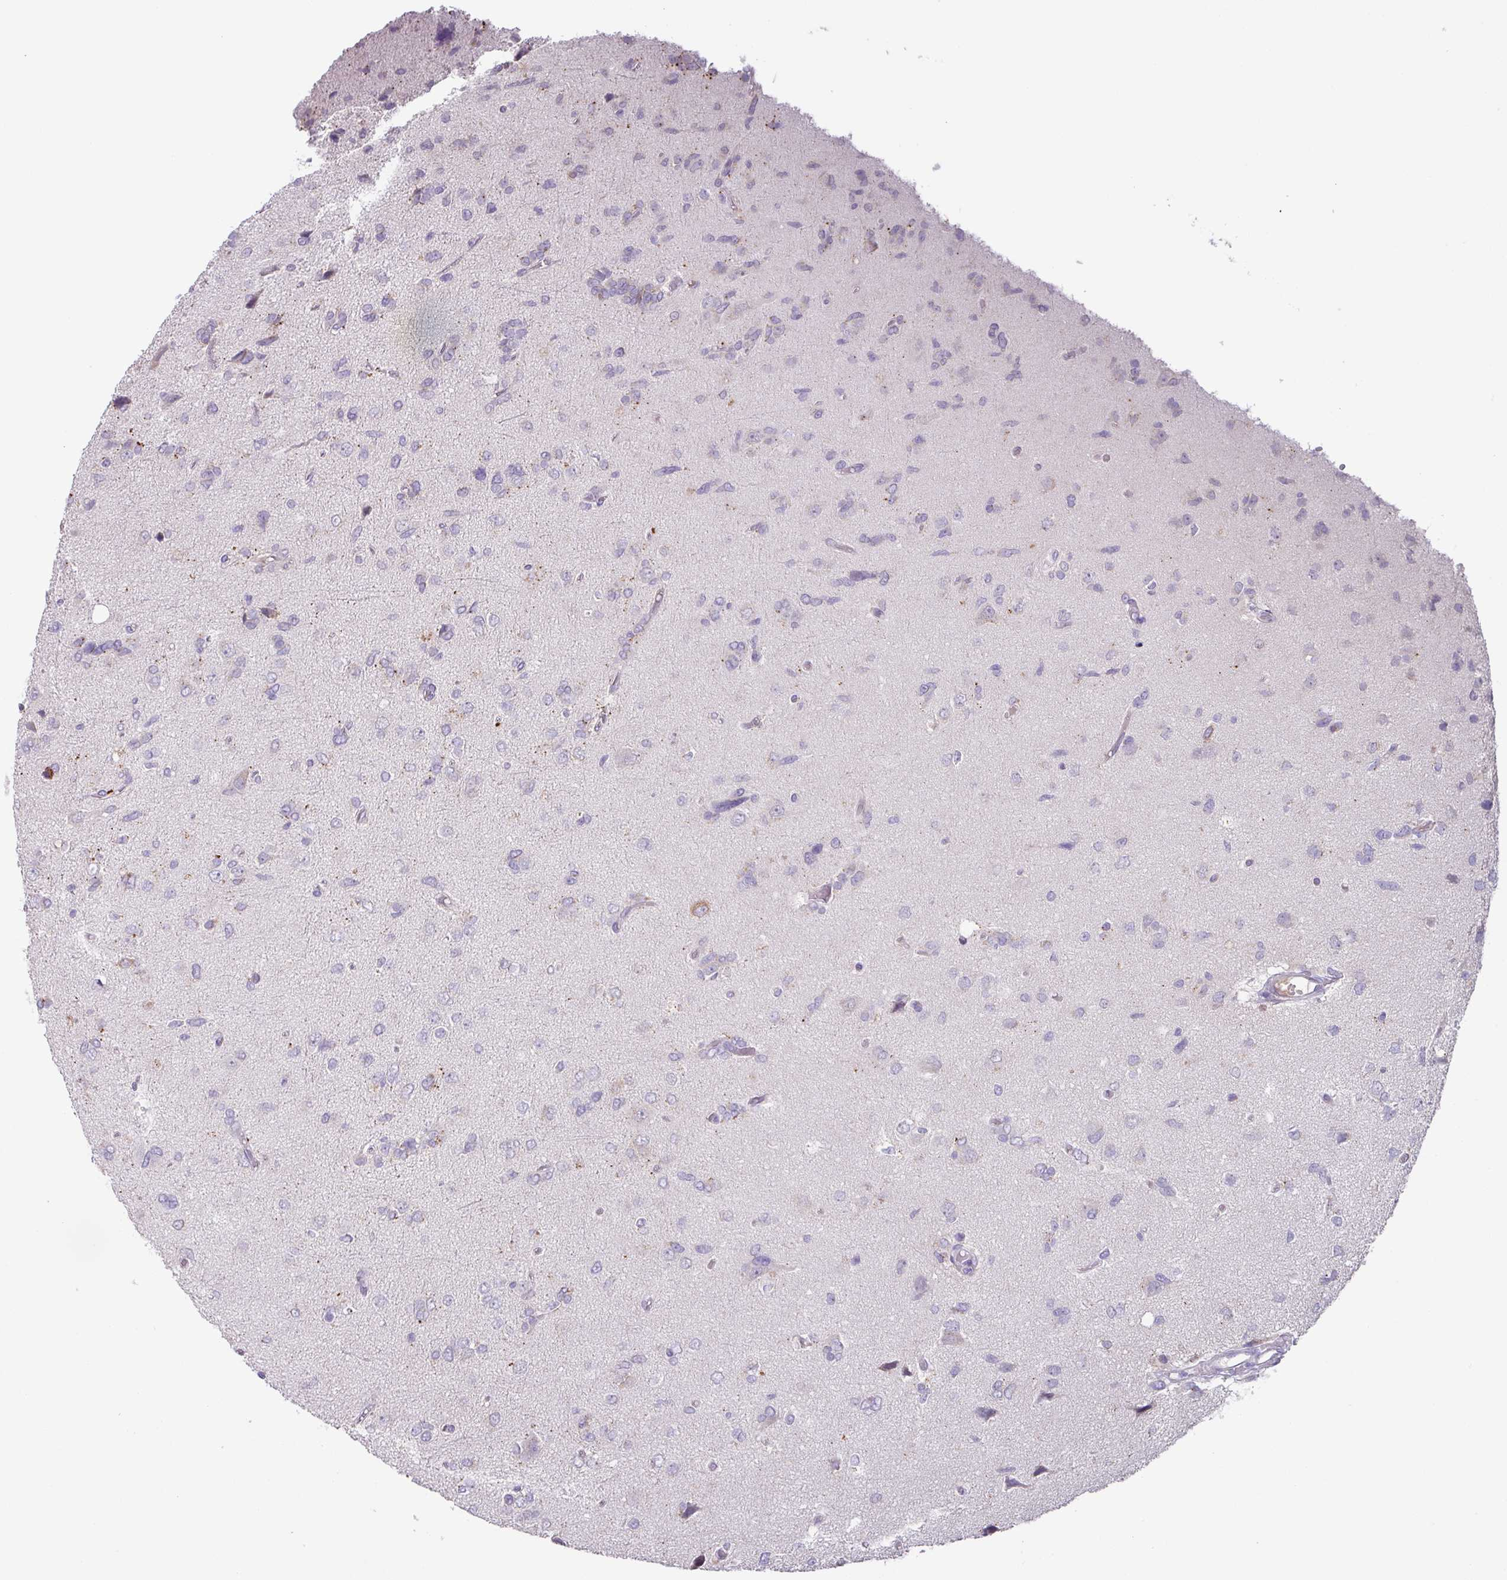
{"staining": {"intensity": "negative", "quantity": "none", "location": "none"}, "tissue": "glioma", "cell_type": "Tumor cells", "image_type": "cancer", "snomed": [{"axis": "morphology", "description": "Glioma, malignant, High grade"}, {"axis": "topography", "description": "Brain"}], "caption": "High-grade glioma (malignant) was stained to show a protein in brown. There is no significant expression in tumor cells.", "gene": "PLEKHH3", "patient": {"sex": "female", "age": 59}}